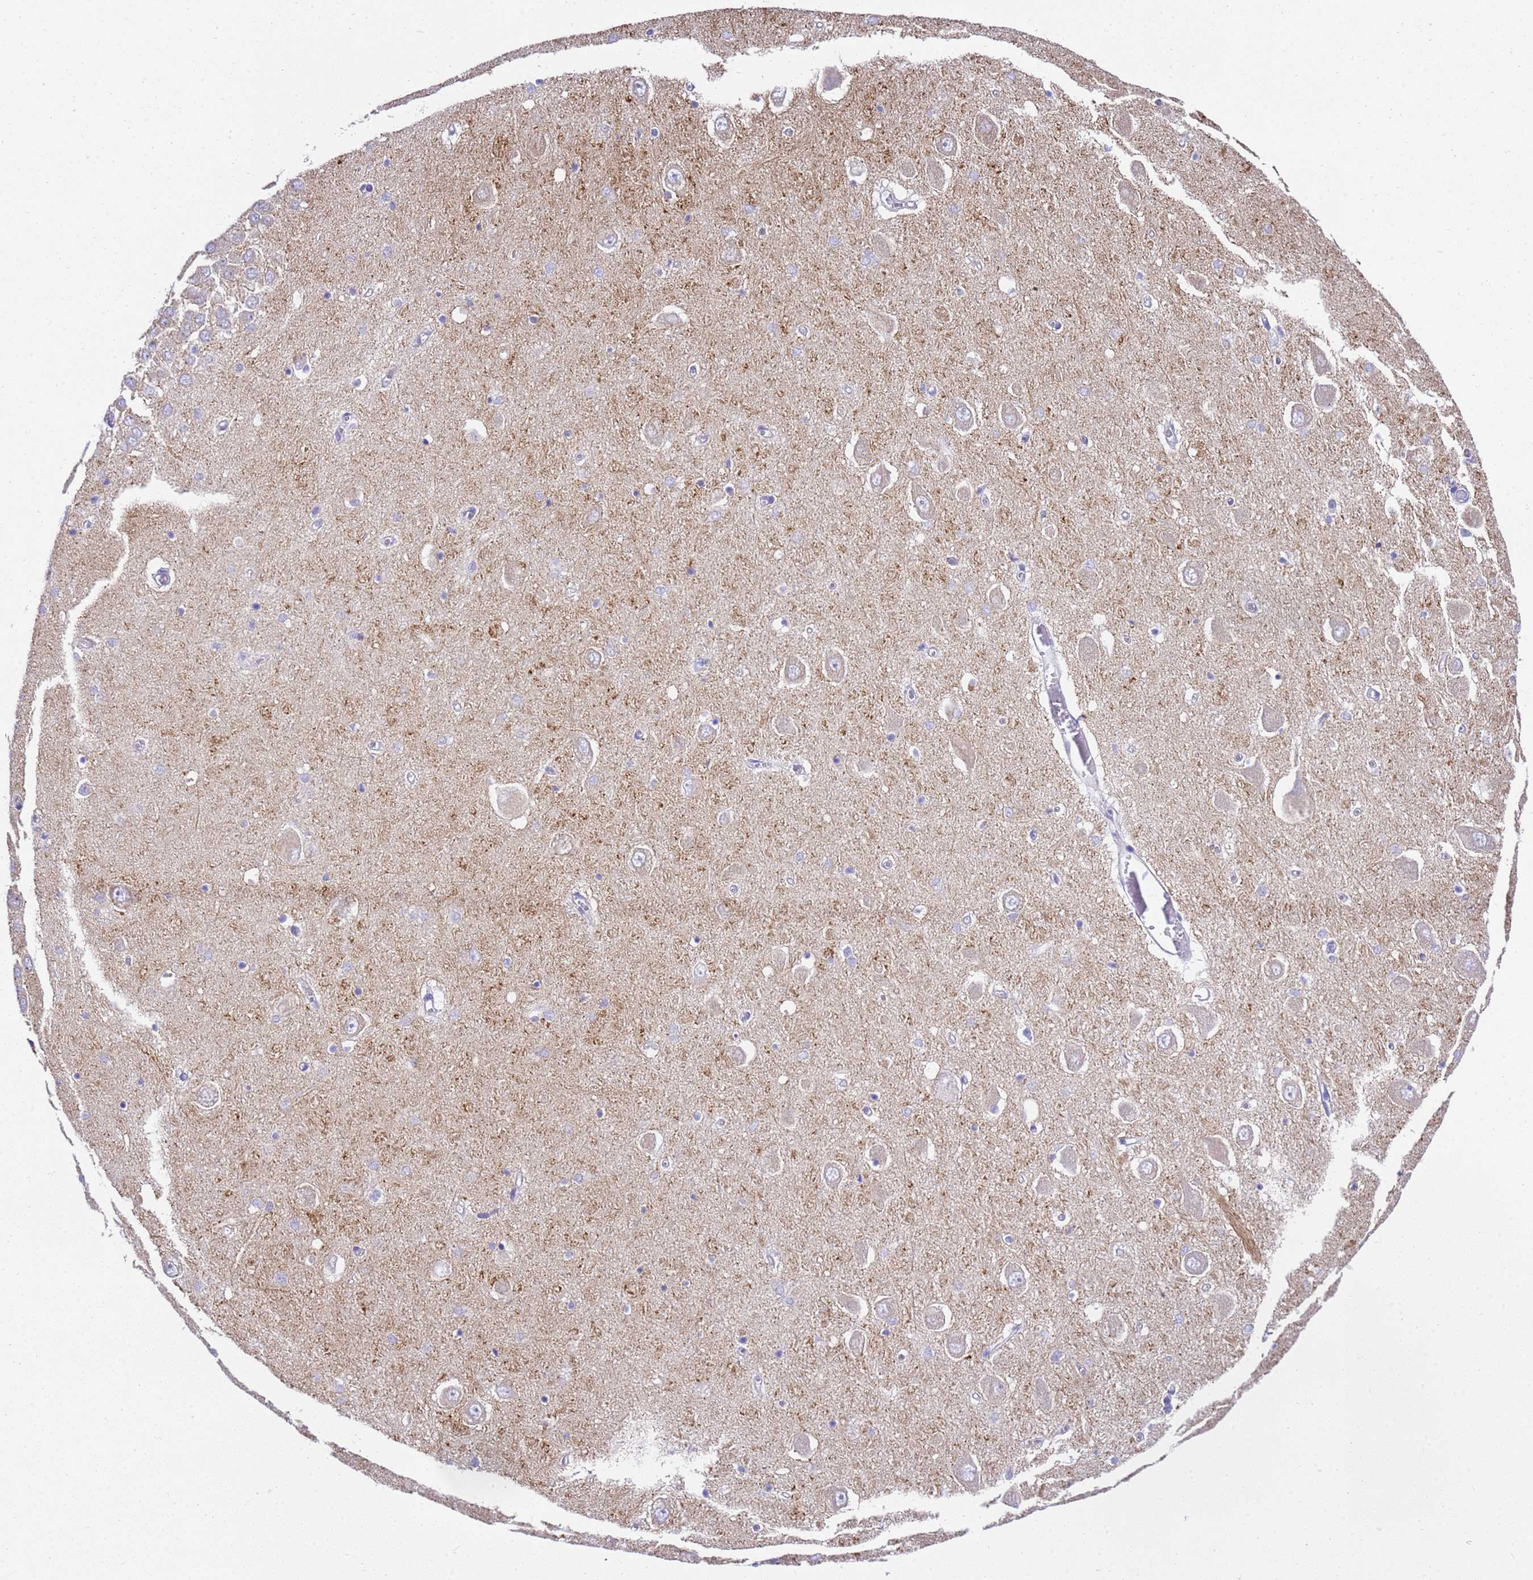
{"staining": {"intensity": "negative", "quantity": "none", "location": "none"}, "tissue": "hippocampus", "cell_type": "Glial cells", "image_type": "normal", "snomed": [{"axis": "morphology", "description": "Normal tissue, NOS"}, {"axis": "topography", "description": "Hippocampus"}], "caption": "A high-resolution histopathology image shows immunohistochemistry (IHC) staining of benign hippocampus, which reveals no significant expression in glial cells. (DAB (3,3'-diaminobenzidine) IHC visualized using brightfield microscopy, high magnification).", "gene": "FAM72A", "patient": {"sex": "male", "age": 70}}